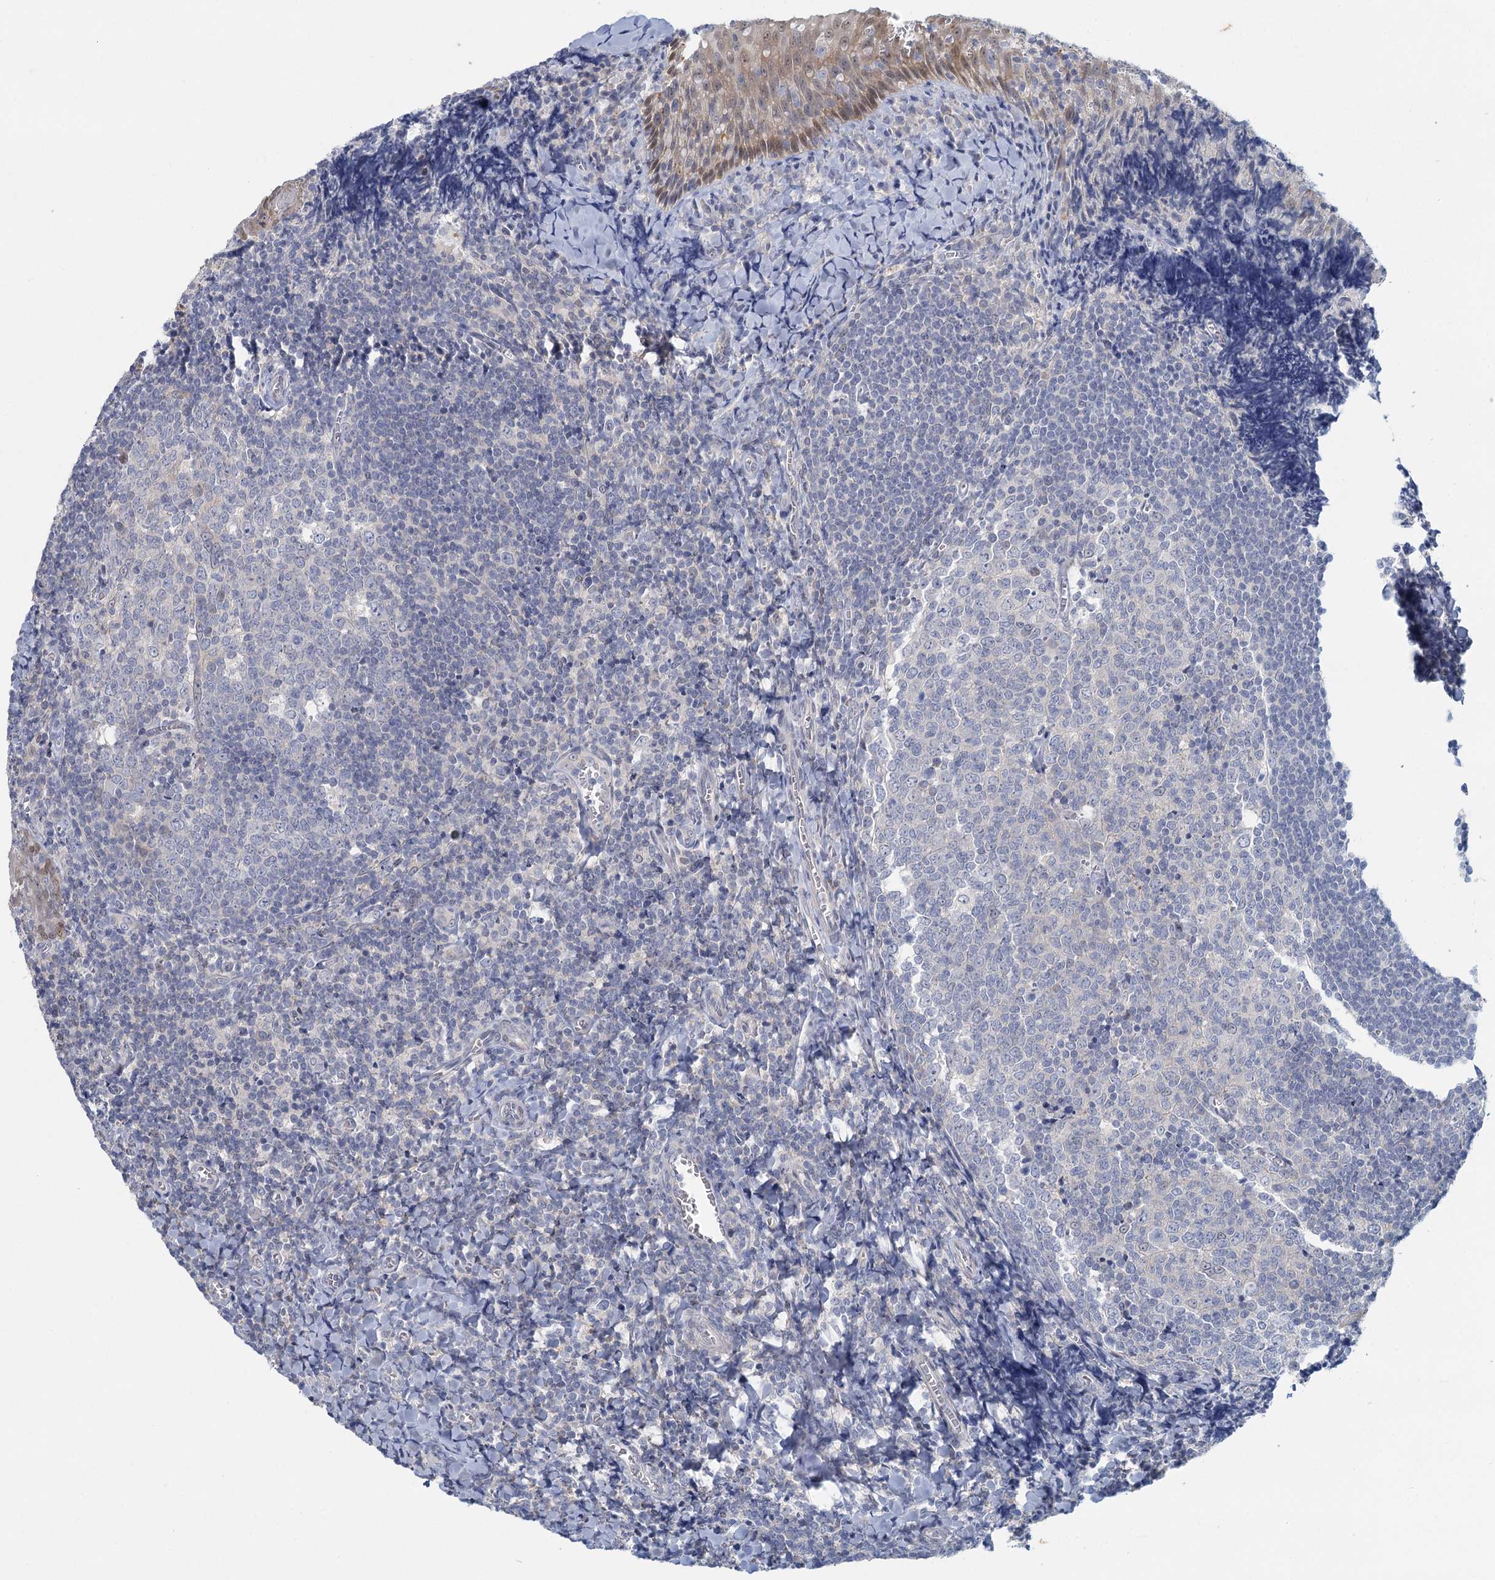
{"staining": {"intensity": "negative", "quantity": "none", "location": "none"}, "tissue": "tonsil", "cell_type": "Germinal center cells", "image_type": "normal", "snomed": [{"axis": "morphology", "description": "Normal tissue, NOS"}, {"axis": "topography", "description": "Tonsil"}], "caption": "Germinal center cells show no significant positivity in unremarkable tonsil.", "gene": "MYO7B", "patient": {"sex": "male", "age": 27}}